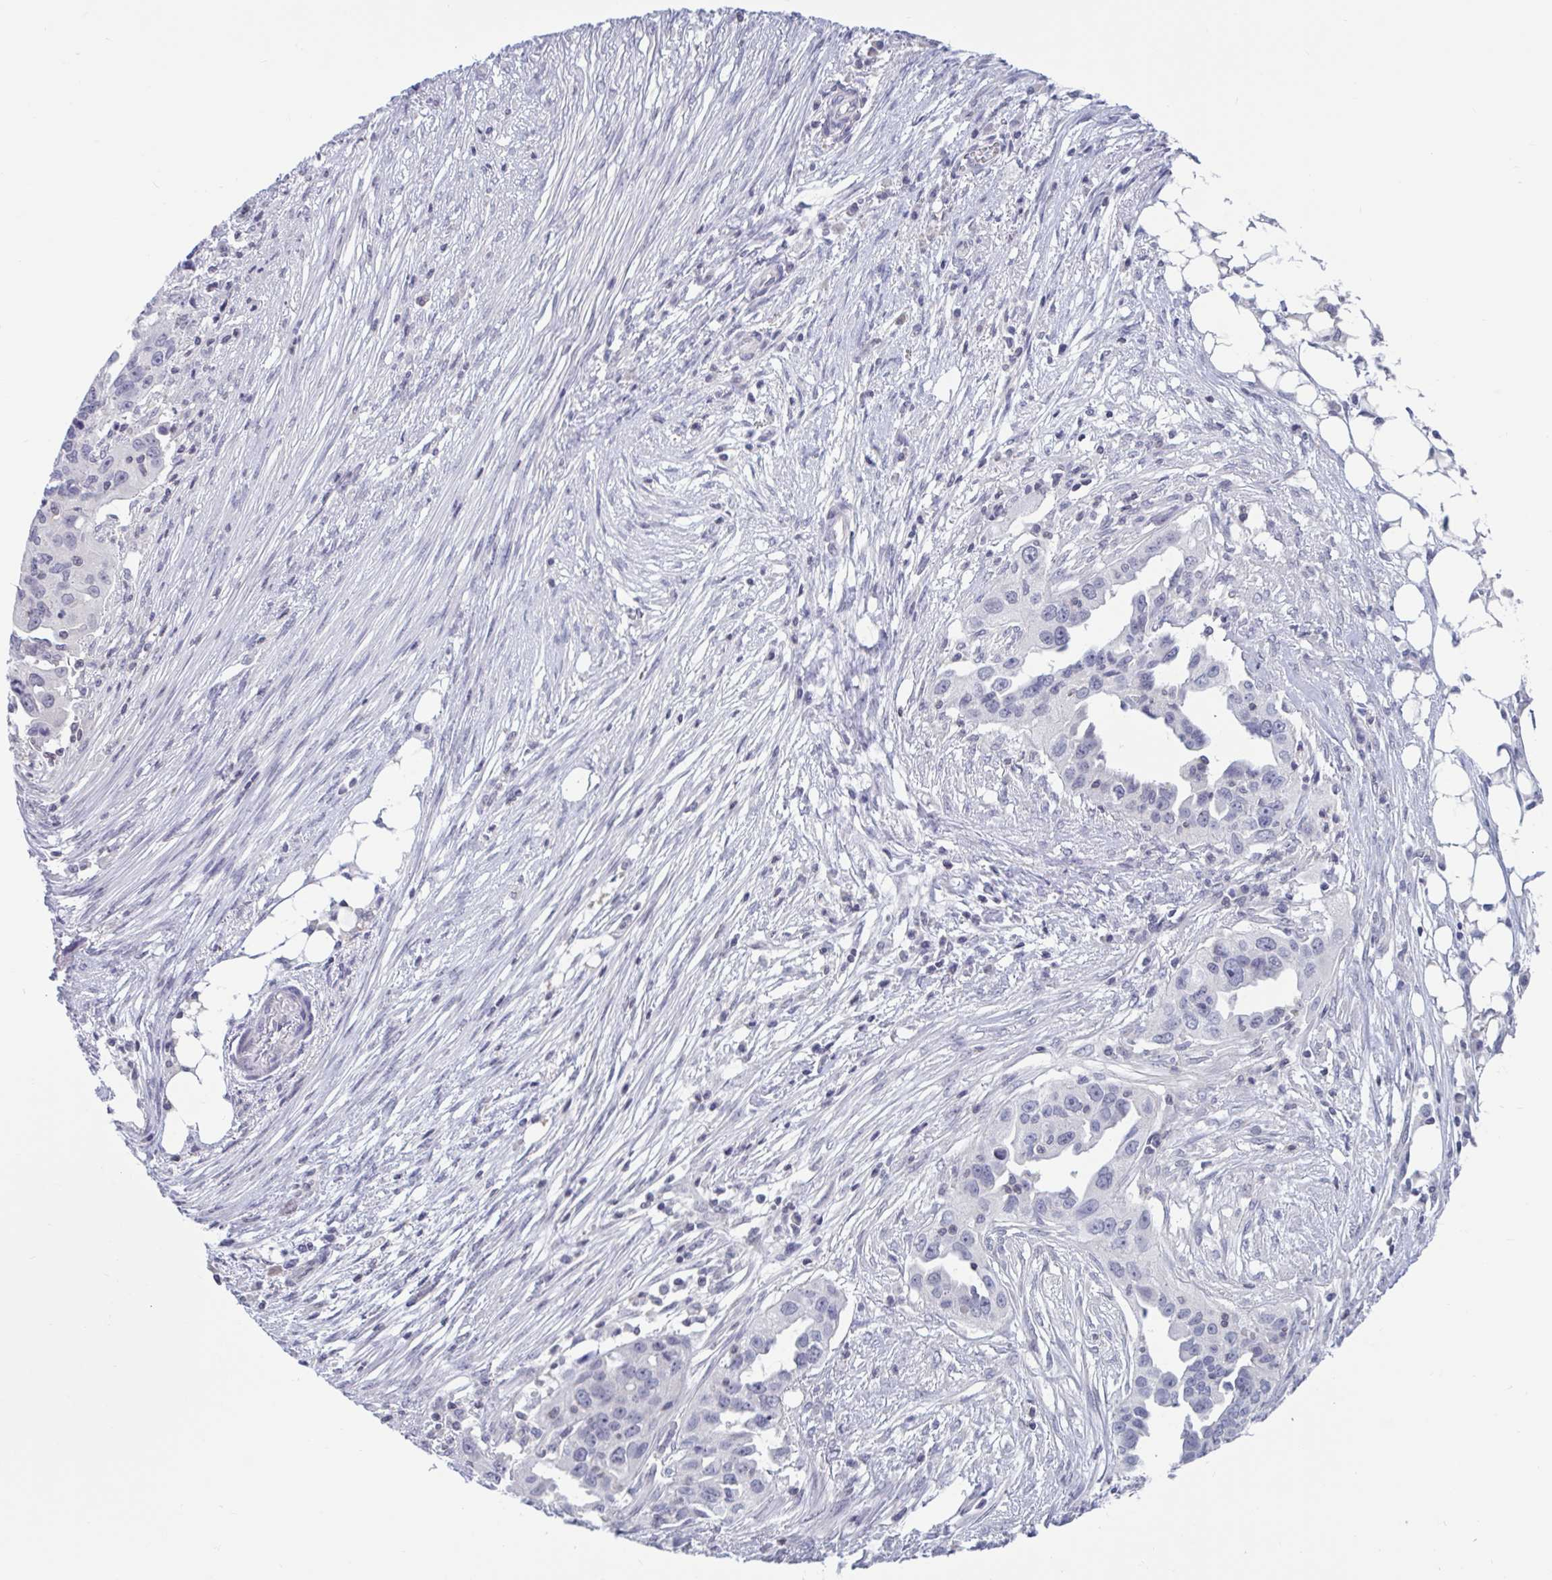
{"staining": {"intensity": "negative", "quantity": "none", "location": "none"}, "tissue": "ovarian cancer", "cell_type": "Tumor cells", "image_type": "cancer", "snomed": [{"axis": "morphology", "description": "Carcinoma, endometroid"}, {"axis": "morphology", "description": "Cystadenocarcinoma, serous, NOS"}, {"axis": "topography", "description": "Ovary"}], "caption": "There is no significant expression in tumor cells of endometroid carcinoma (ovarian).", "gene": "ARPP19", "patient": {"sex": "female", "age": 45}}